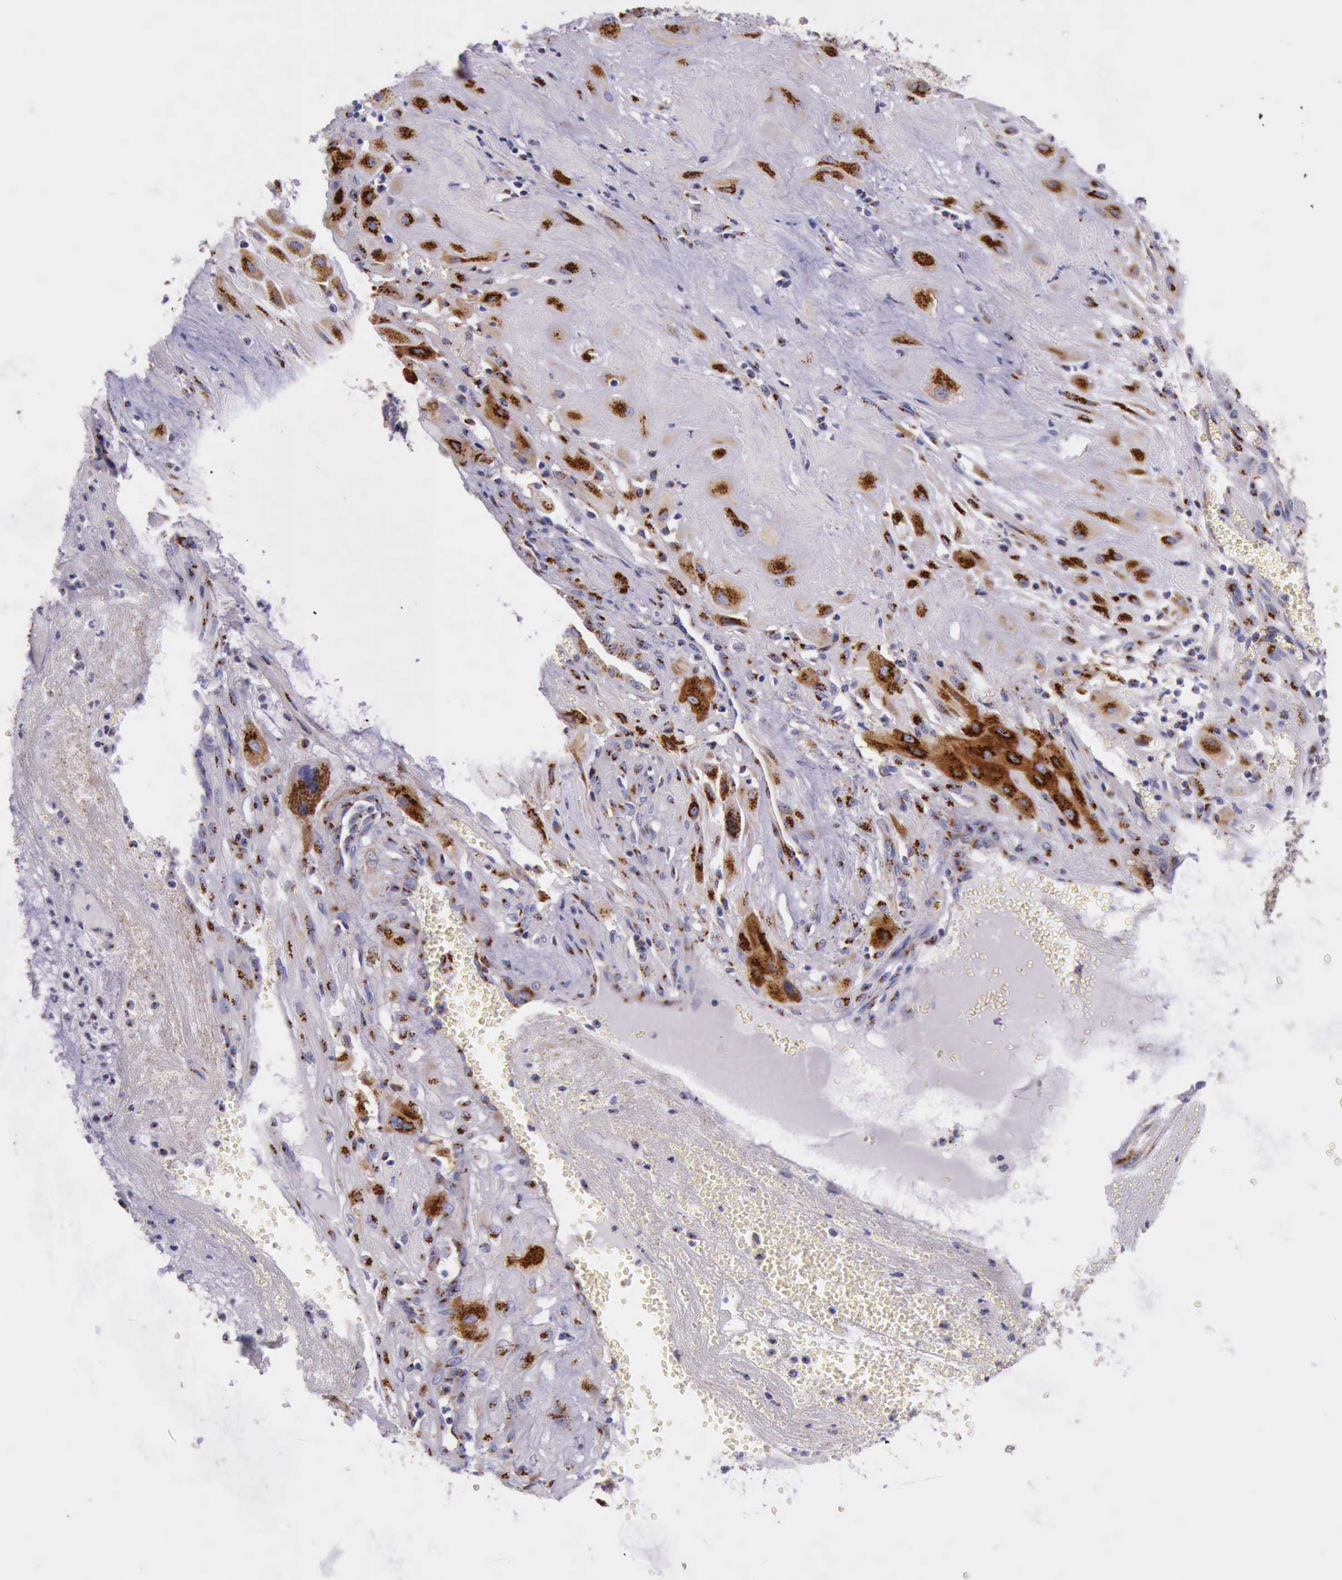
{"staining": {"intensity": "strong", "quantity": ">75%", "location": "cytoplasmic/membranous"}, "tissue": "cervical cancer", "cell_type": "Tumor cells", "image_type": "cancer", "snomed": [{"axis": "morphology", "description": "Squamous cell carcinoma, NOS"}, {"axis": "topography", "description": "Cervix"}], "caption": "This is a micrograph of immunohistochemistry staining of squamous cell carcinoma (cervical), which shows strong positivity in the cytoplasmic/membranous of tumor cells.", "gene": "GOLGA5", "patient": {"sex": "female", "age": 34}}